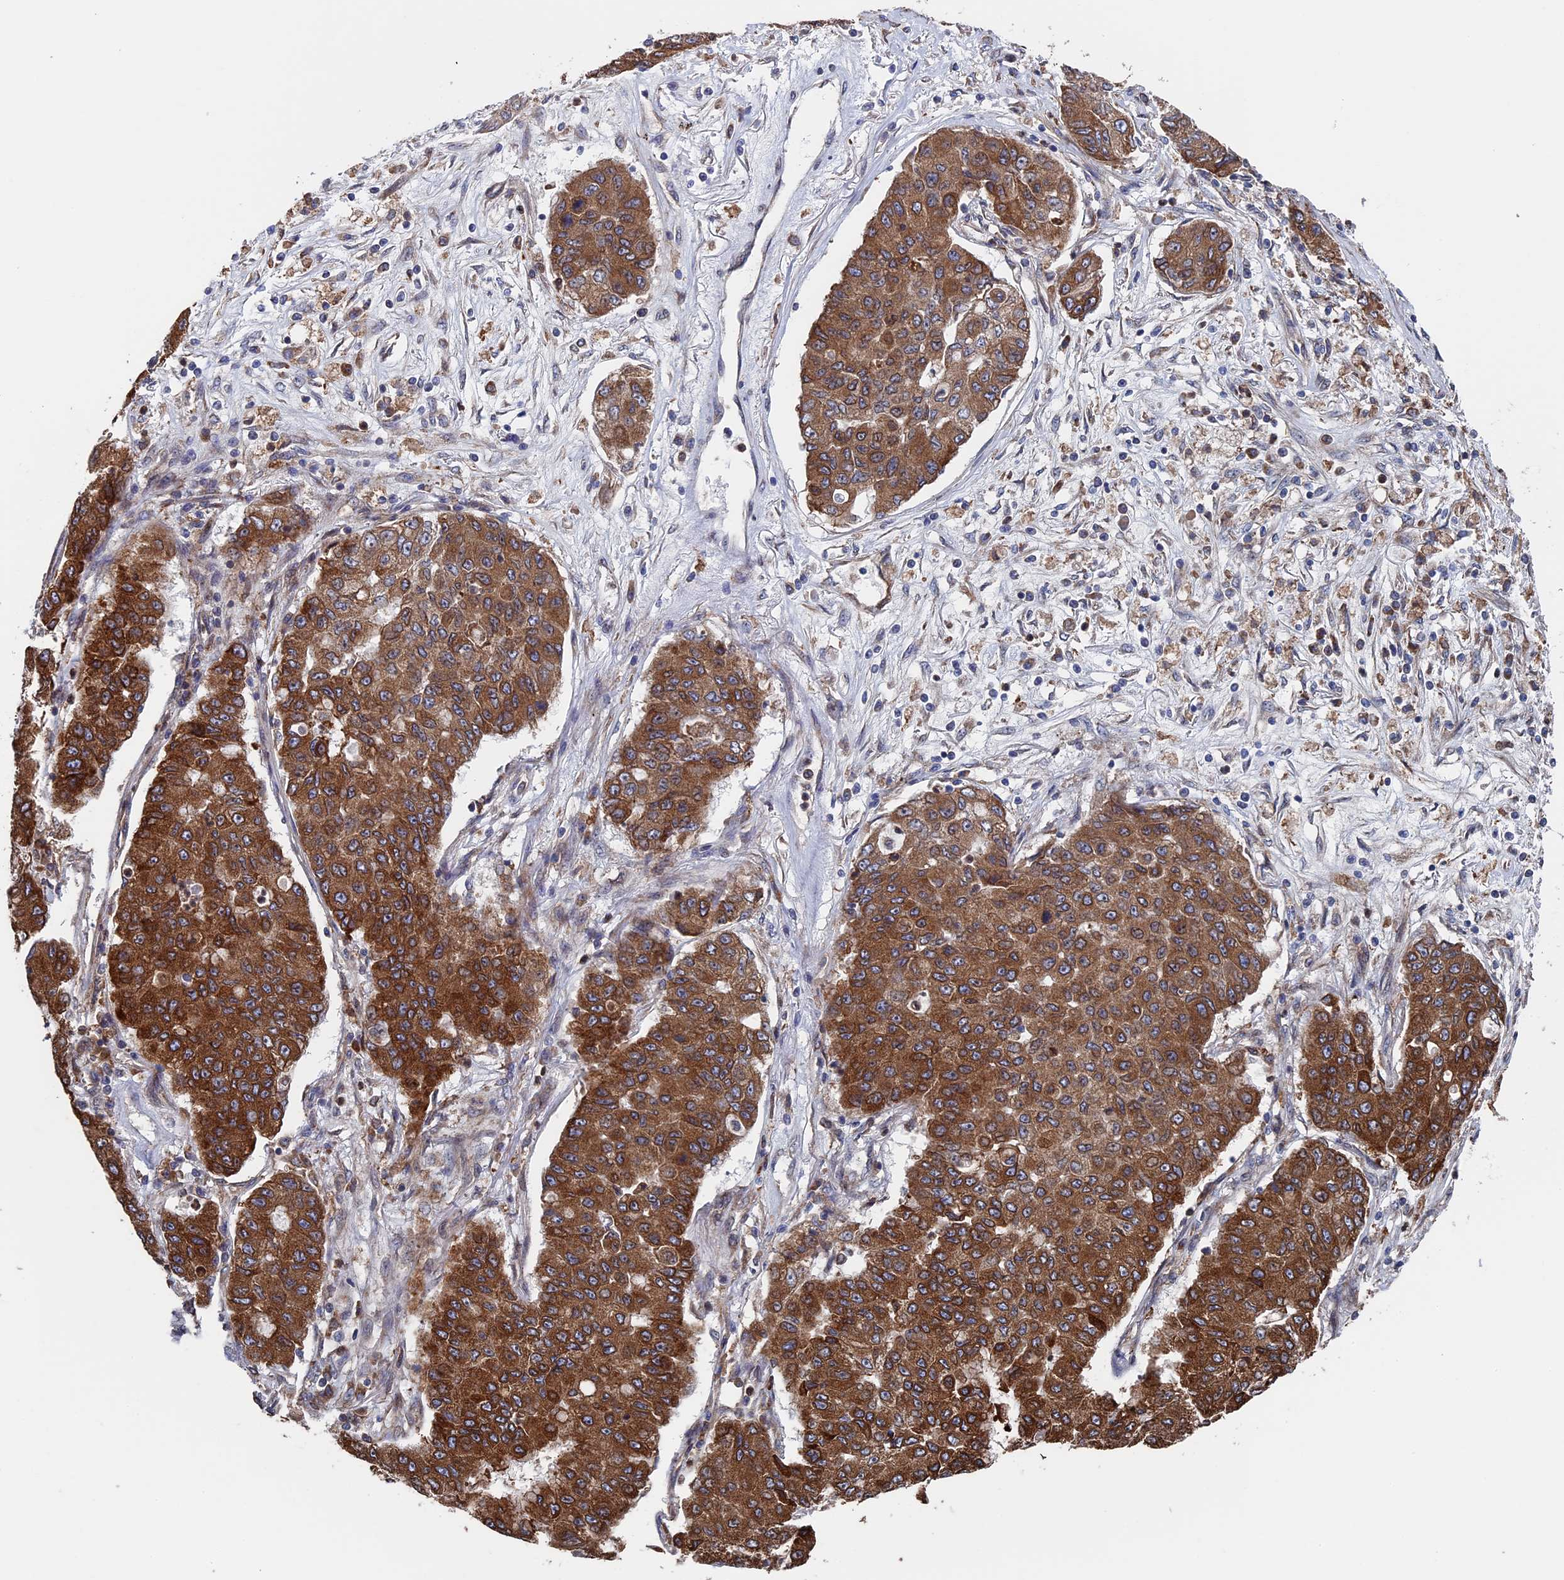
{"staining": {"intensity": "strong", "quantity": ">75%", "location": "cytoplasmic/membranous"}, "tissue": "lung cancer", "cell_type": "Tumor cells", "image_type": "cancer", "snomed": [{"axis": "morphology", "description": "Squamous cell carcinoma, NOS"}, {"axis": "topography", "description": "Lung"}], "caption": "Protein staining by IHC reveals strong cytoplasmic/membranous positivity in approximately >75% of tumor cells in lung squamous cell carcinoma.", "gene": "RPUSD1", "patient": {"sex": "male", "age": 74}}